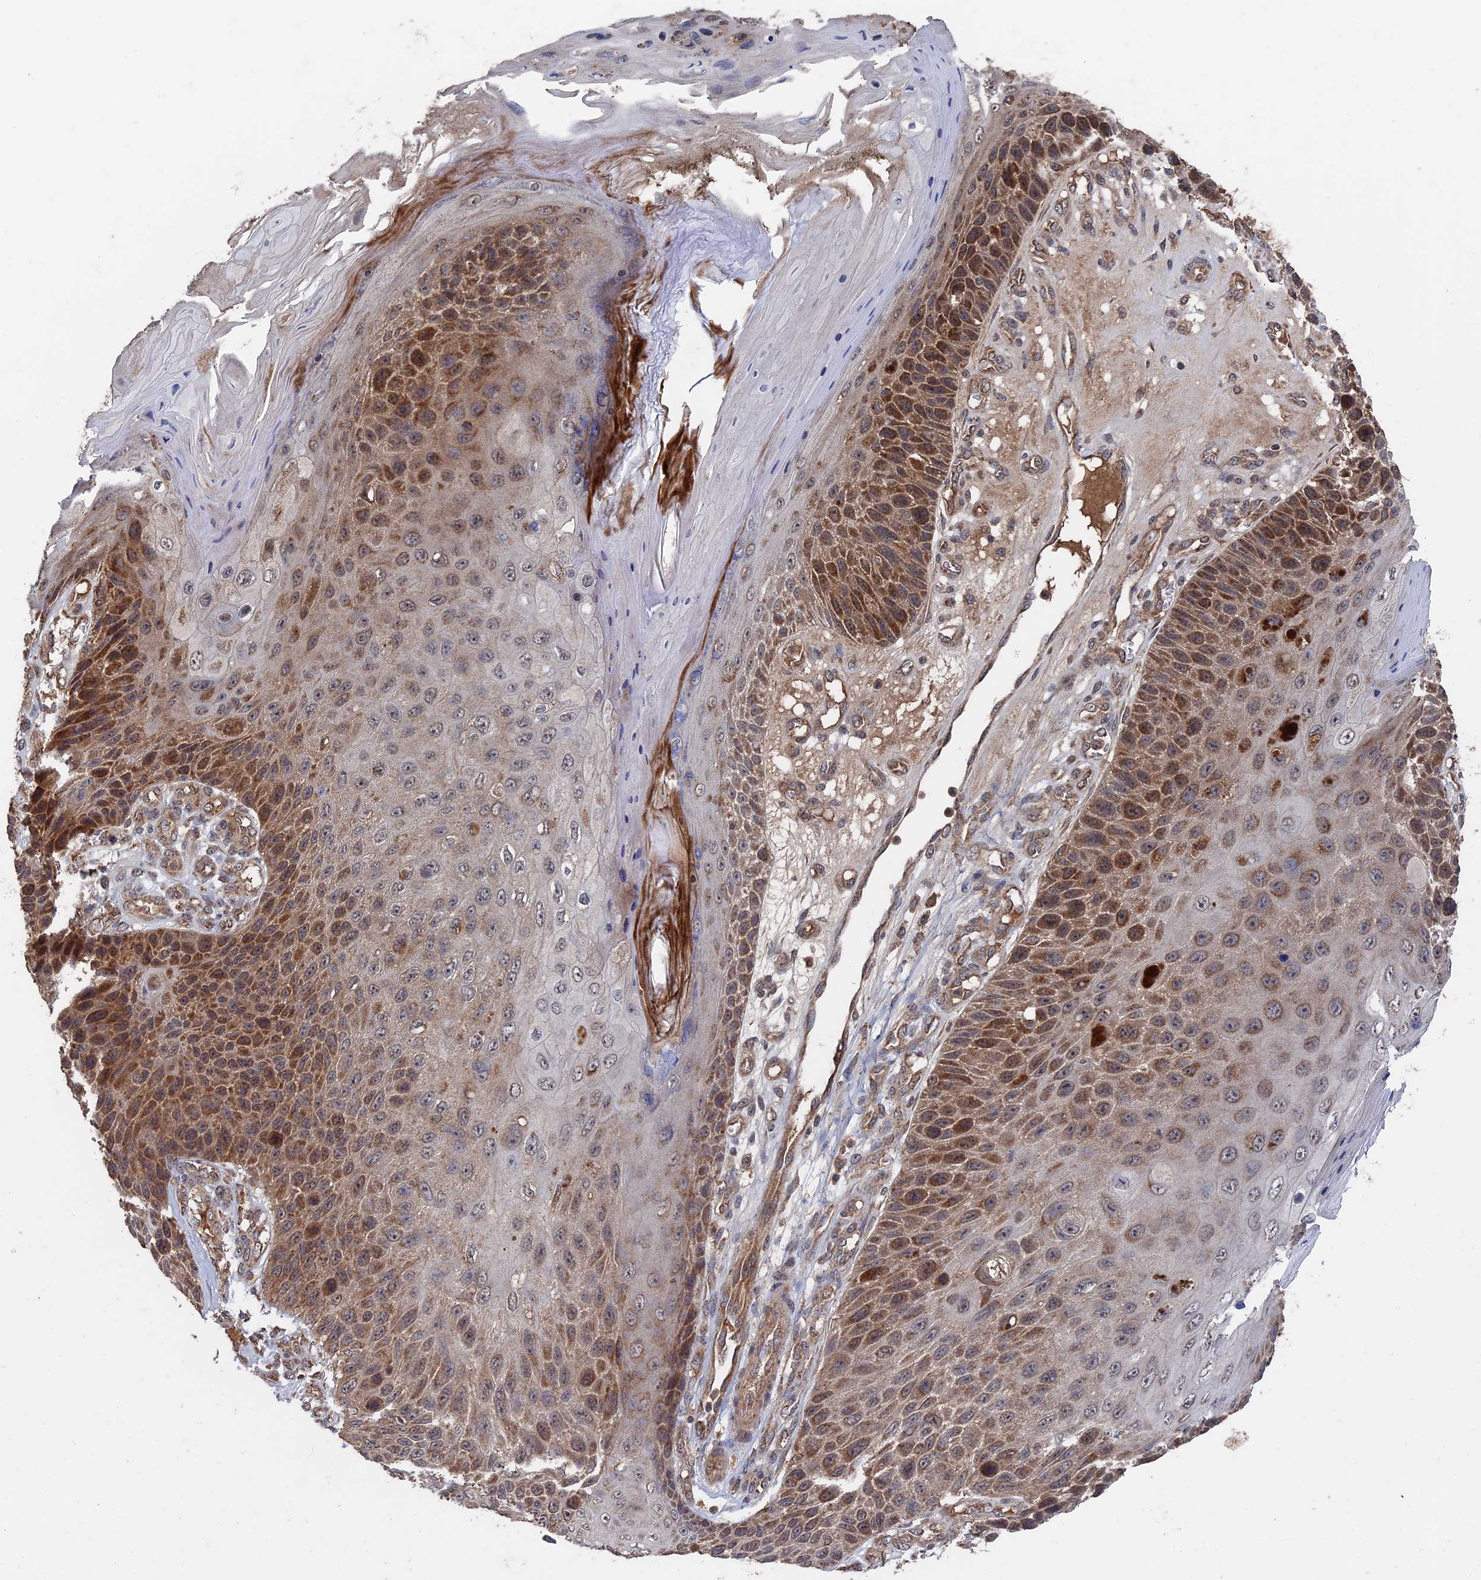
{"staining": {"intensity": "moderate", "quantity": ">75%", "location": "cytoplasmic/membranous"}, "tissue": "skin cancer", "cell_type": "Tumor cells", "image_type": "cancer", "snomed": [{"axis": "morphology", "description": "Squamous cell carcinoma, NOS"}, {"axis": "topography", "description": "Skin"}], "caption": "The micrograph shows a brown stain indicating the presence of a protein in the cytoplasmic/membranous of tumor cells in skin squamous cell carcinoma.", "gene": "RAB15", "patient": {"sex": "female", "age": 88}}